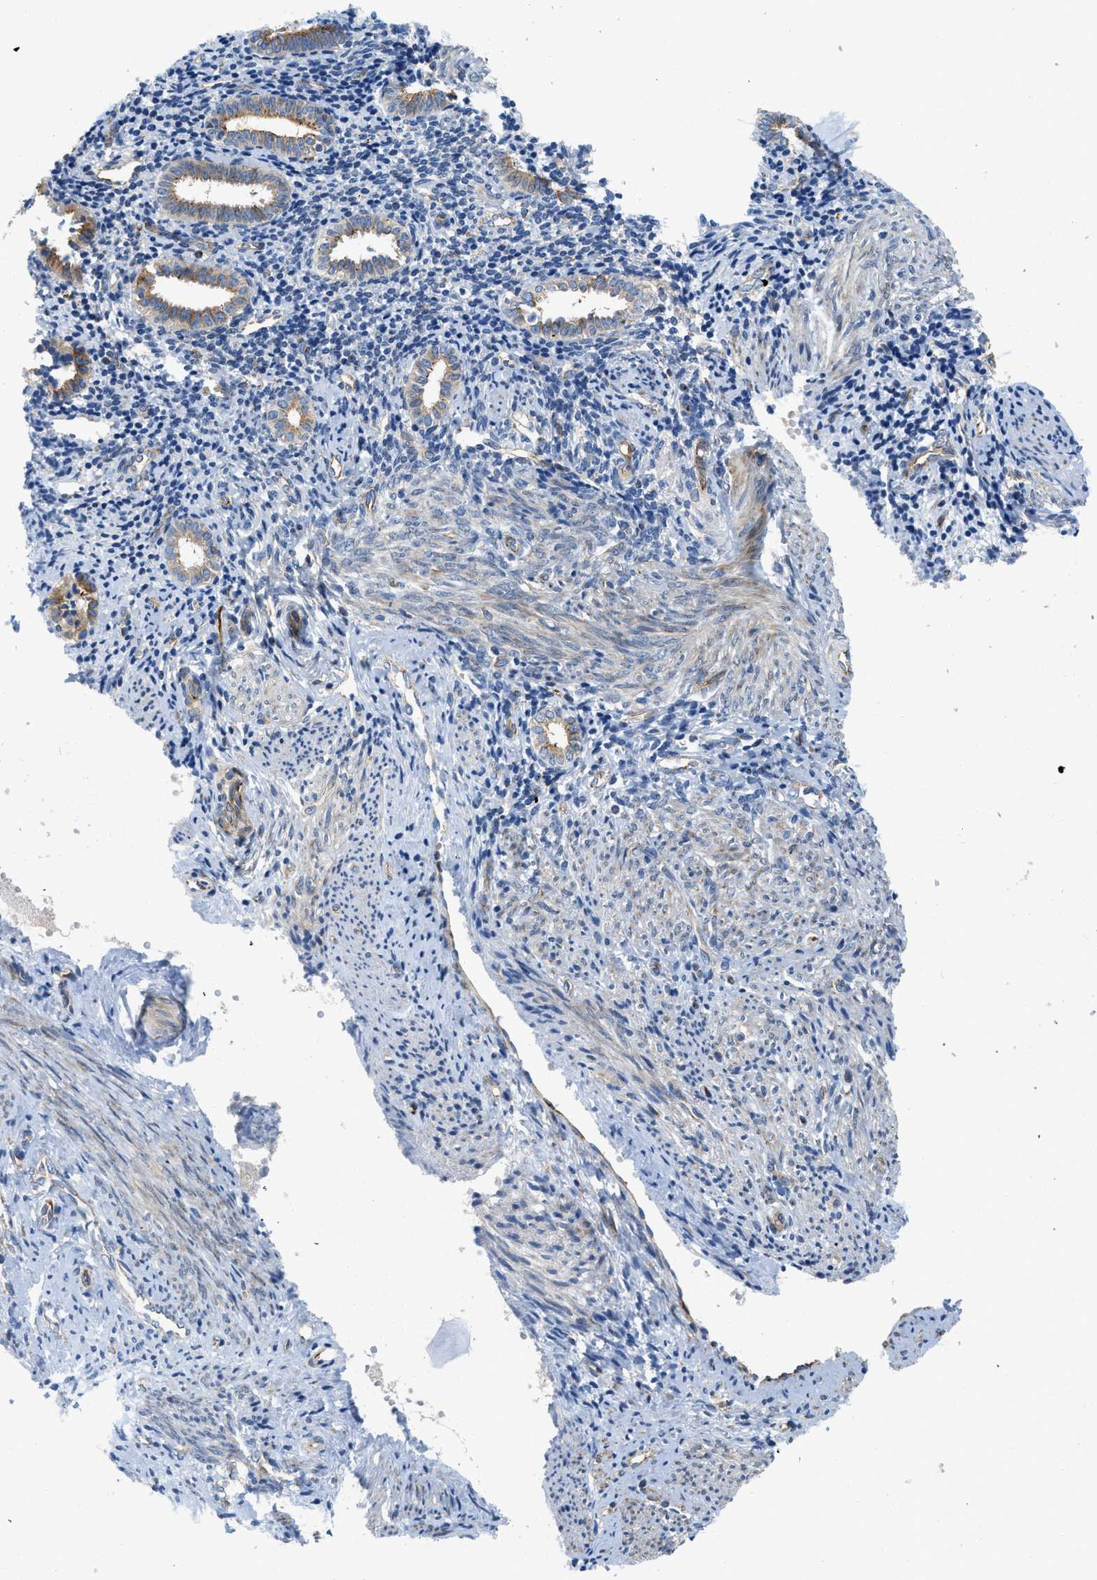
{"staining": {"intensity": "negative", "quantity": "none", "location": "none"}, "tissue": "endometrium", "cell_type": "Cells in endometrial stroma", "image_type": "normal", "snomed": [{"axis": "morphology", "description": "Normal tissue, NOS"}, {"axis": "topography", "description": "Endometrium"}], "caption": "DAB (3,3'-diaminobenzidine) immunohistochemical staining of unremarkable endometrium shows no significant positivity in cells in endometrial stroma. The staining is performed using DAB (3,3'-diaminobenzidine) brown chromogen with nuclei counter-stained in using hematoxylin.", "gene": "TMEM248", "patient": {"sex": "female", "age": 50}}